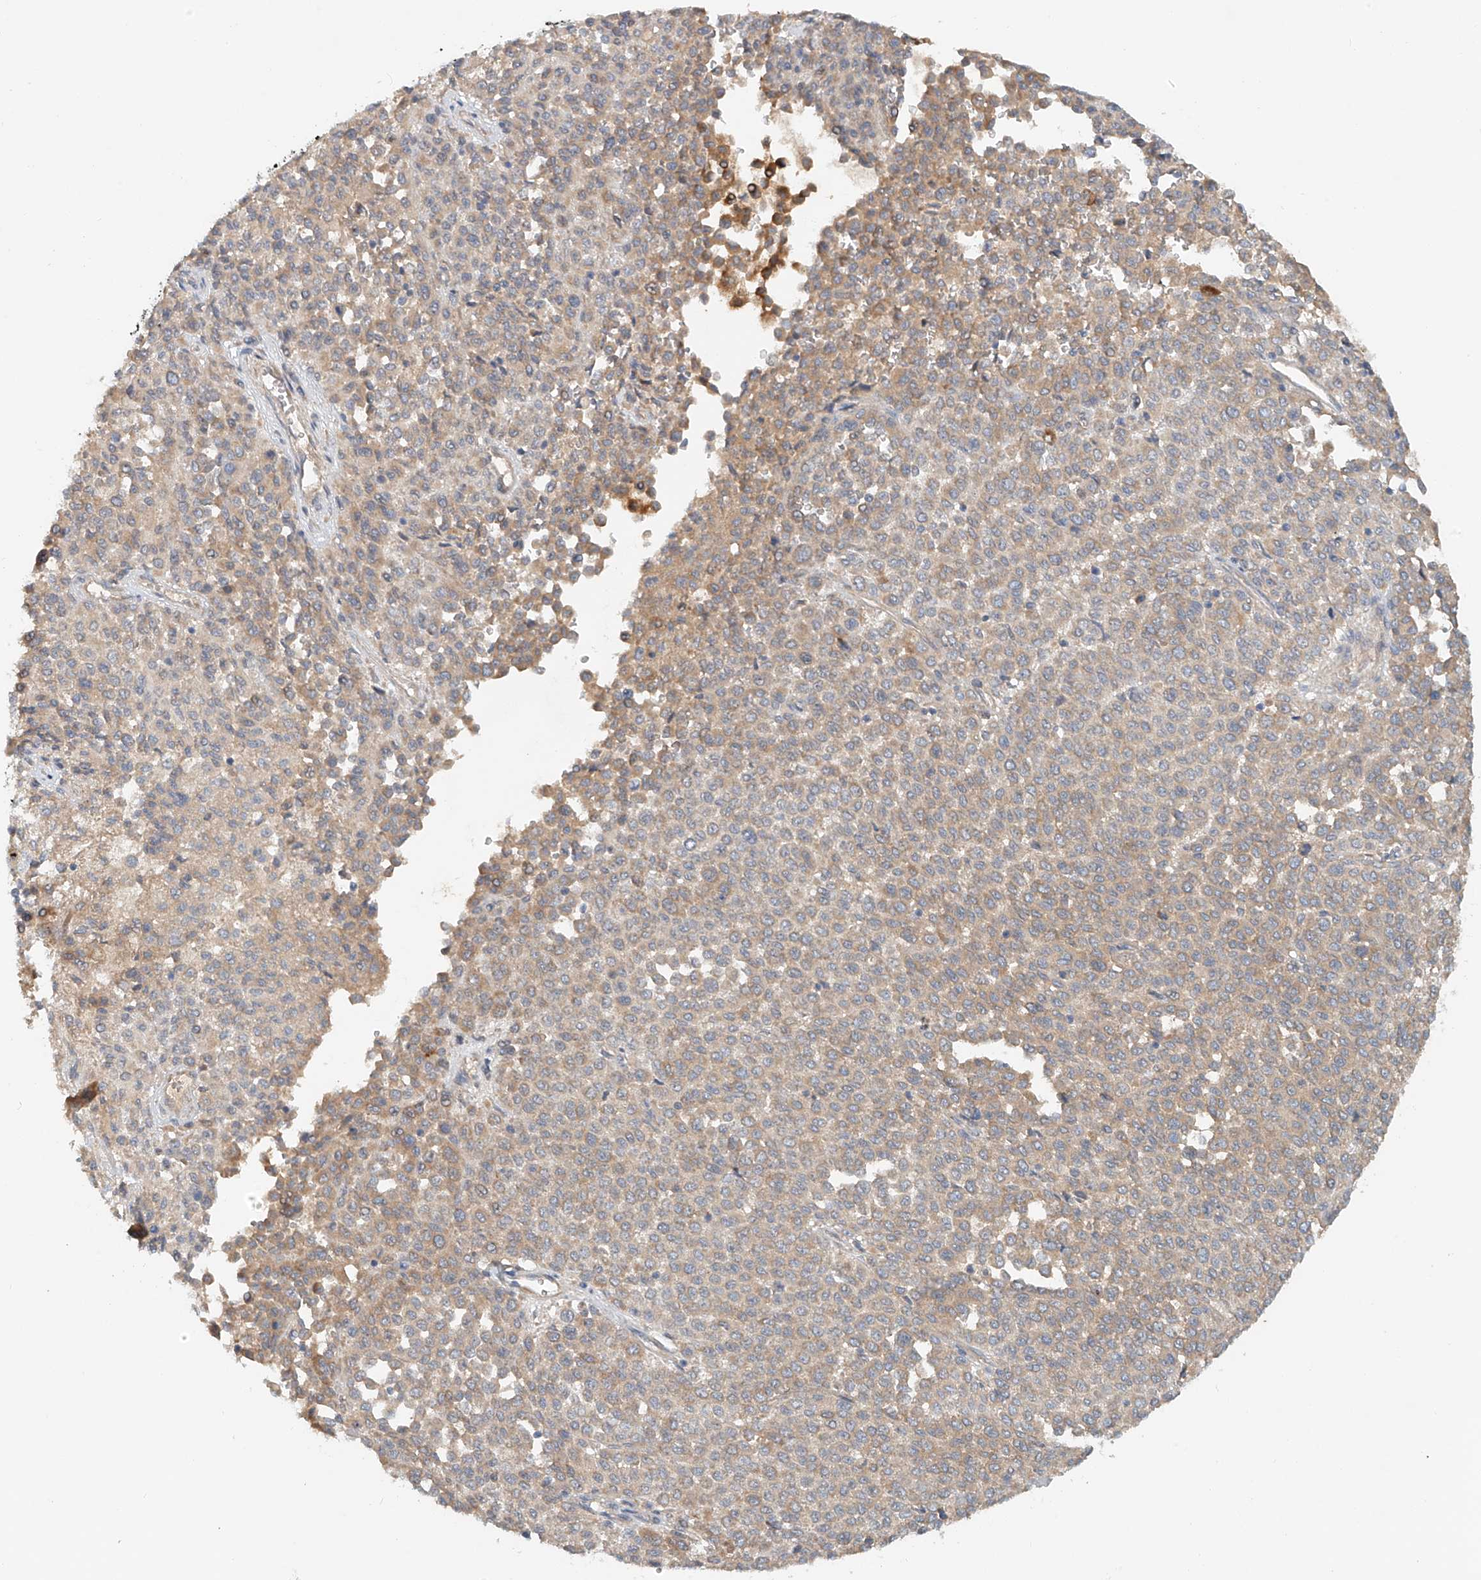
{"staining": {"intensity": "weak", "quantity": ">75%", "location": "cytoplasmic/membranous"}, "tissue": "melanoma", "cell_type": "Tumor cells", "image_type": "cancer", "snomed": [{"axis": "morphology", "description": "Malignant melanoma, Metastatic site"}, {"axis": "topography", "description": "Pancreas"}], "caption": "DAB immunohistochemical staining of malignant melanoma (metastatic site) reveals weak cytoplasmic/membranous protein positivity in approximately >75% of tumor cells.", "gene": "LYRM9", "patient": {"sex": "female", "age": 30}}